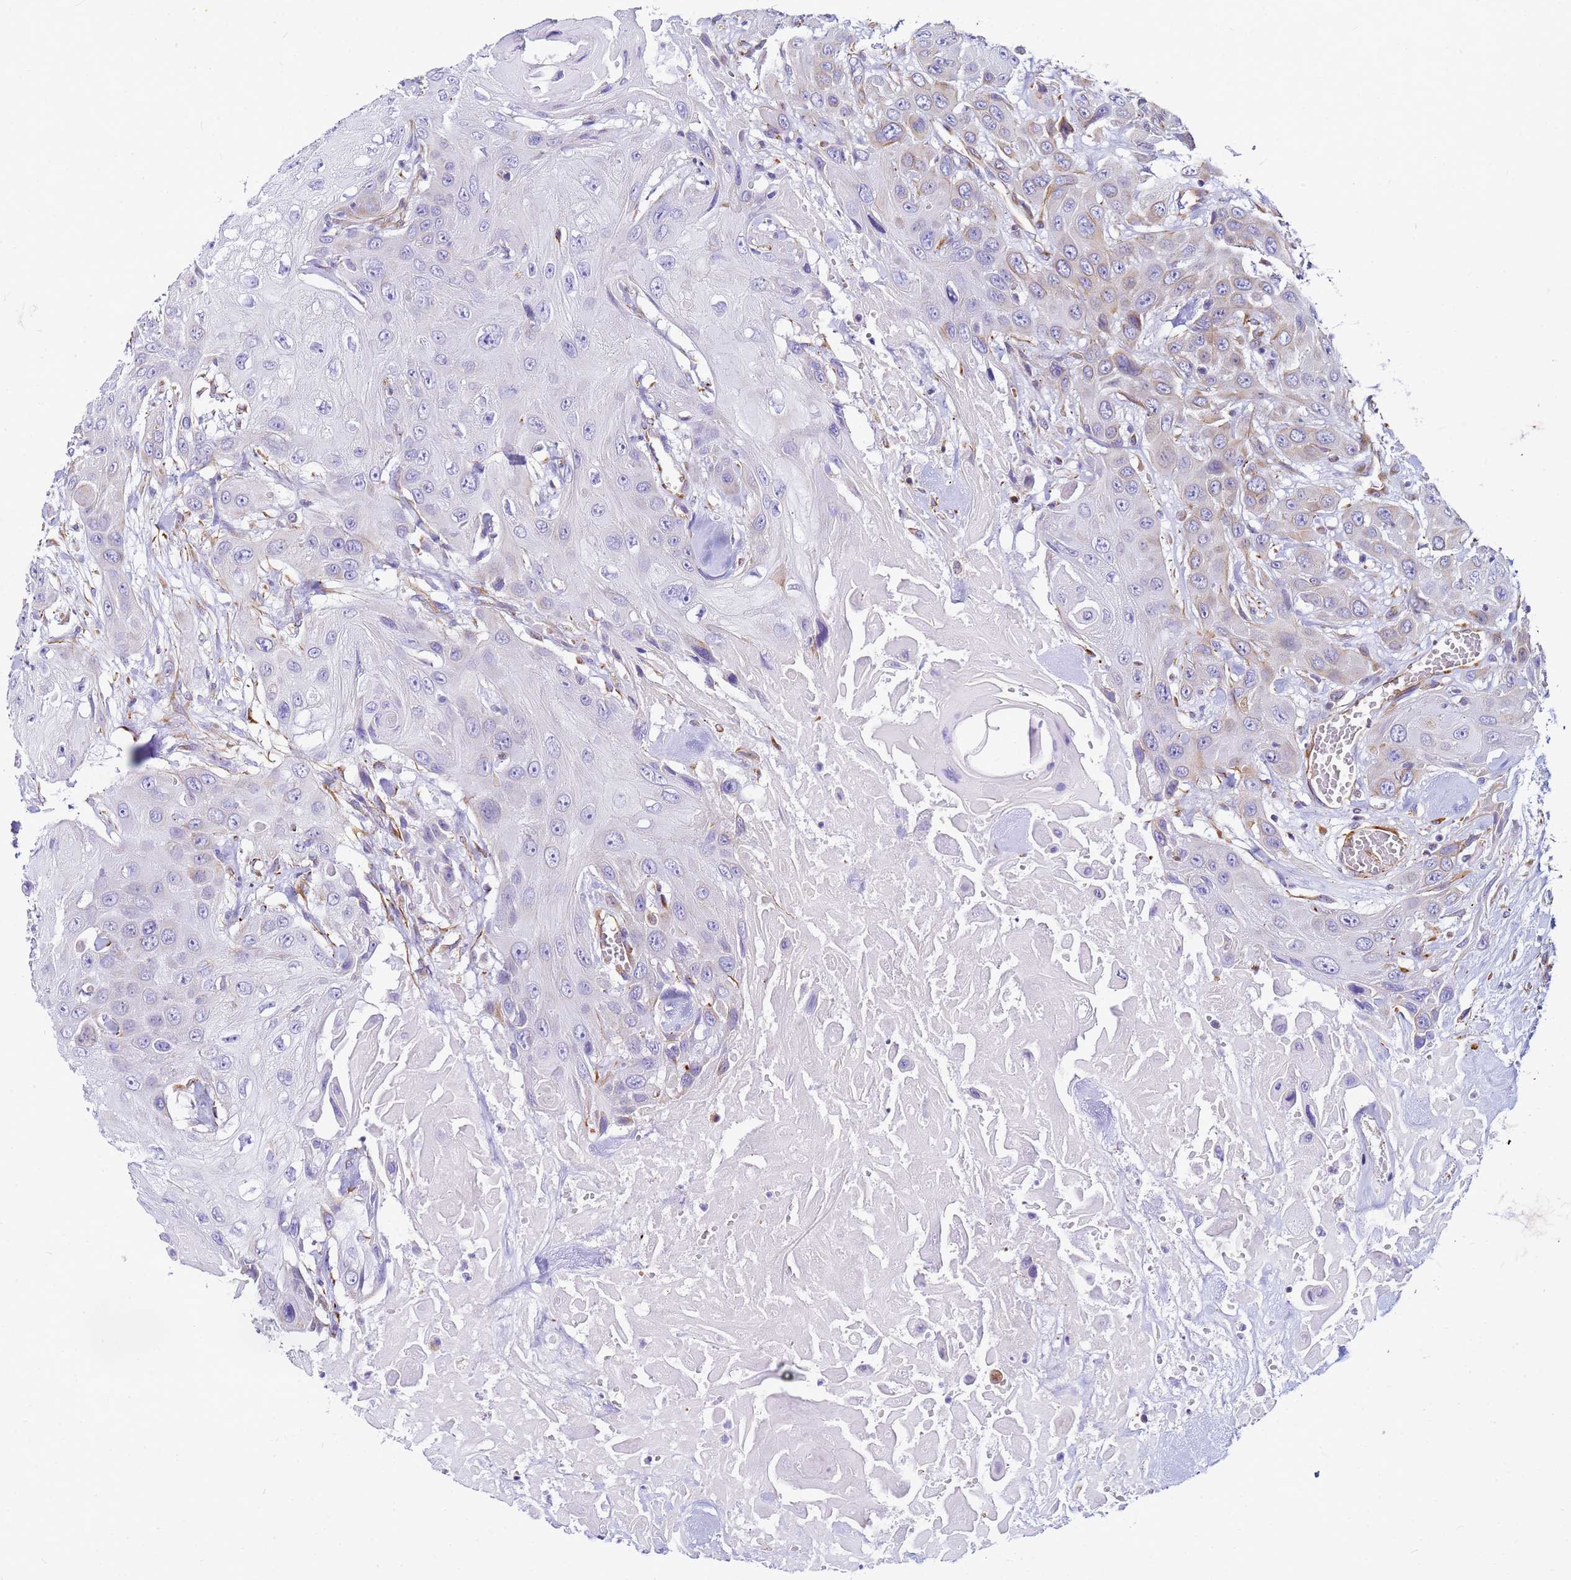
{"staining": {"intensity": "weak", "quantity": "<25%", "location": "cytoplasmic/membranous"}, "tissue": "head and neck cancer", "cell_type": "Tumor cells", "image_type": "cancer", "snomed": [{"axis": "morphology", "description": "Squamous cell carcinoma, NOS"}, {"axis": "topography", "description": "Head-Neck"}], "caption": "IHC of head and neck cancer demonstrates no positivity in tumor cells.", "gene": "UBXN2B", "patient": {"sex": "male", "age": 81}}